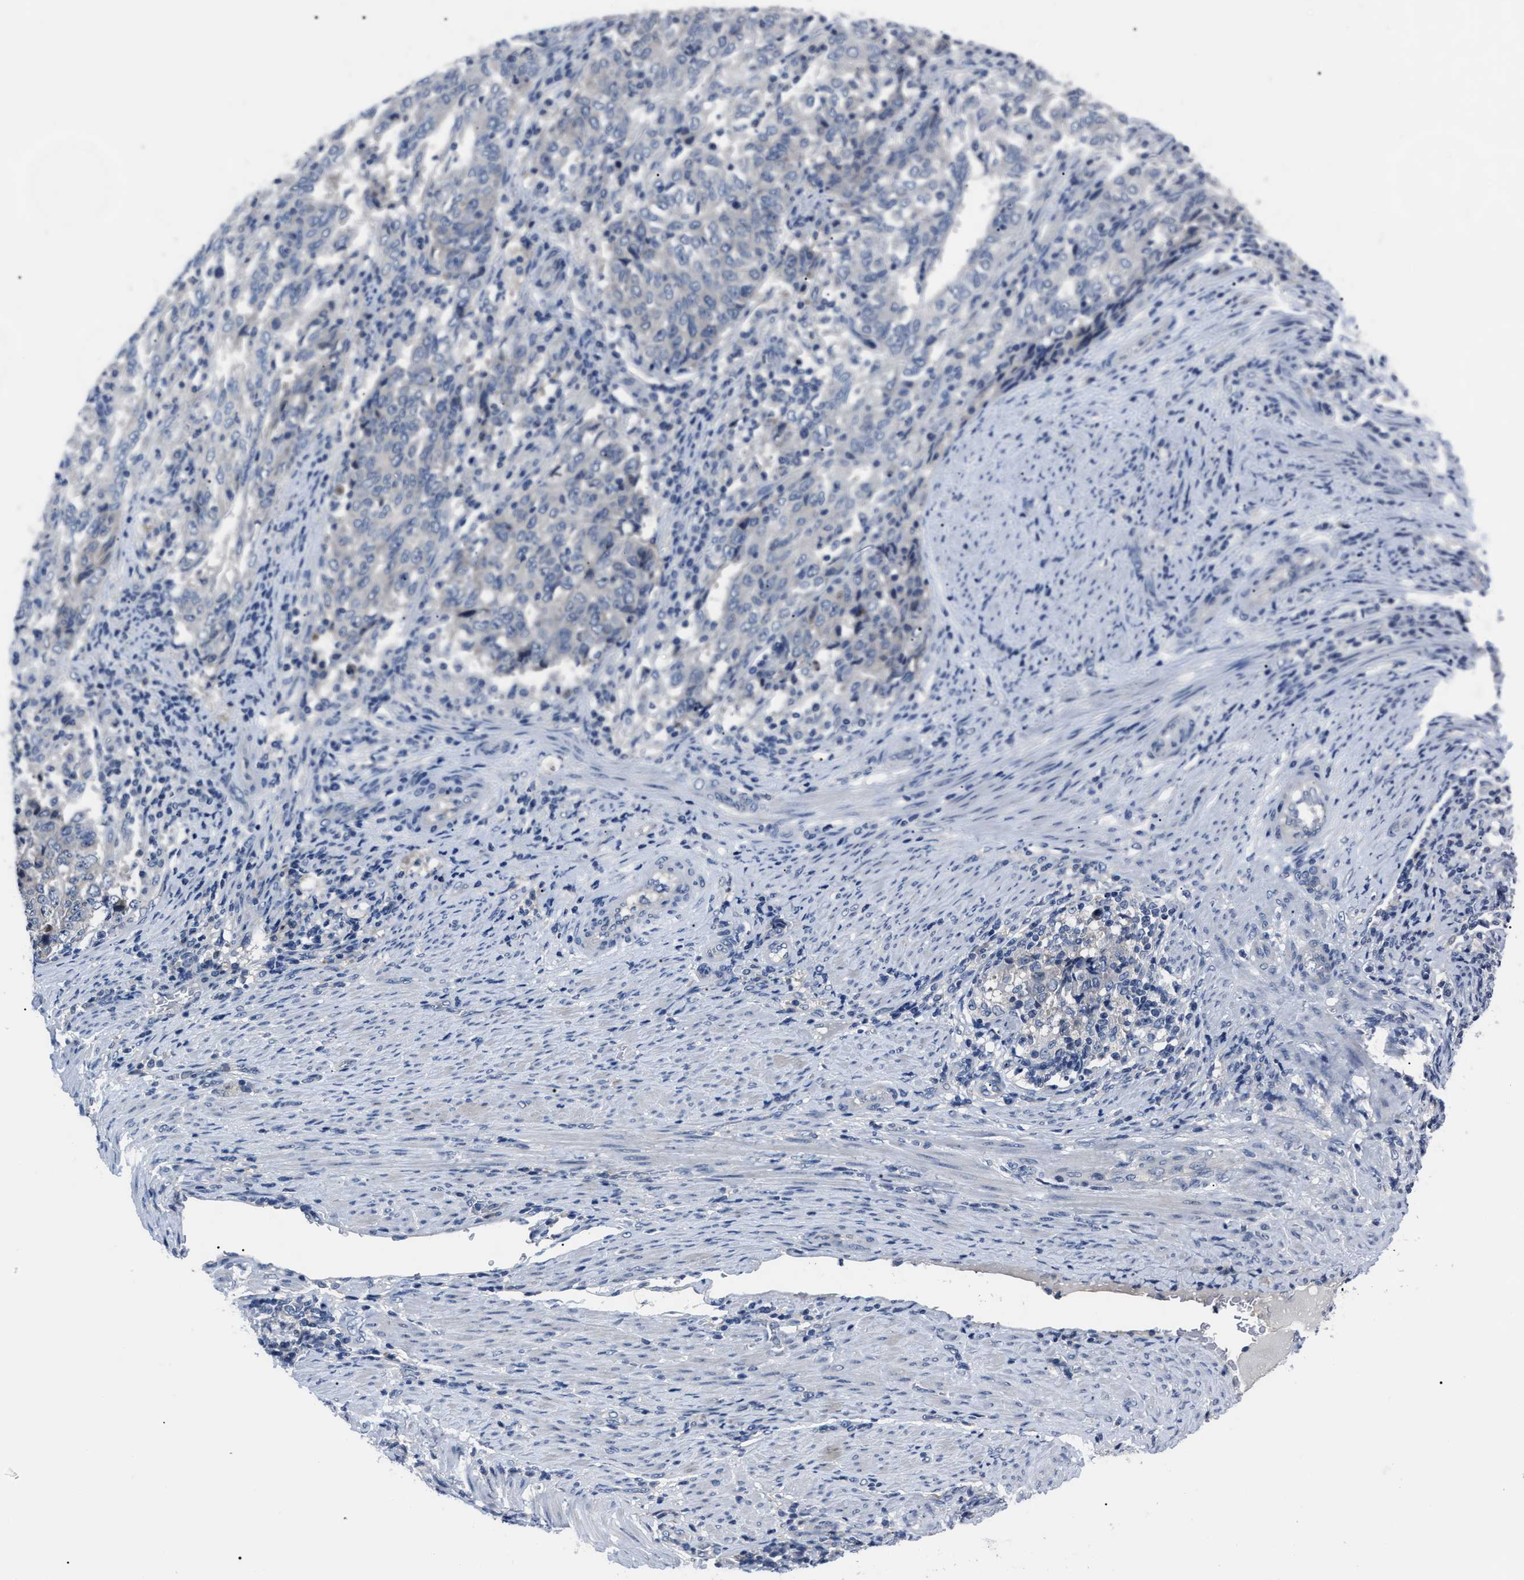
{"staining": {"intensity": "negative", "quantity": "none", "location": "none"}, "tissue": "endometrial cancer", "cell_type": "Tumor cells", "image_type": "cancer", "snomed": [{"axis": "morphology", "description": "Adenocarcinoma, NOS"}, {"axis": "topography", "description": "Endometrium"}], "caption": "The micrograph reveals no staining of tumor cells in endometrial cancer. (Brightfield microscopy of DAB (3,3'-diaminobenzidine) immunohistochemistry at high magnification).", "gene": "LRWD1", "patient": {"sex": "female", "age": 80}}